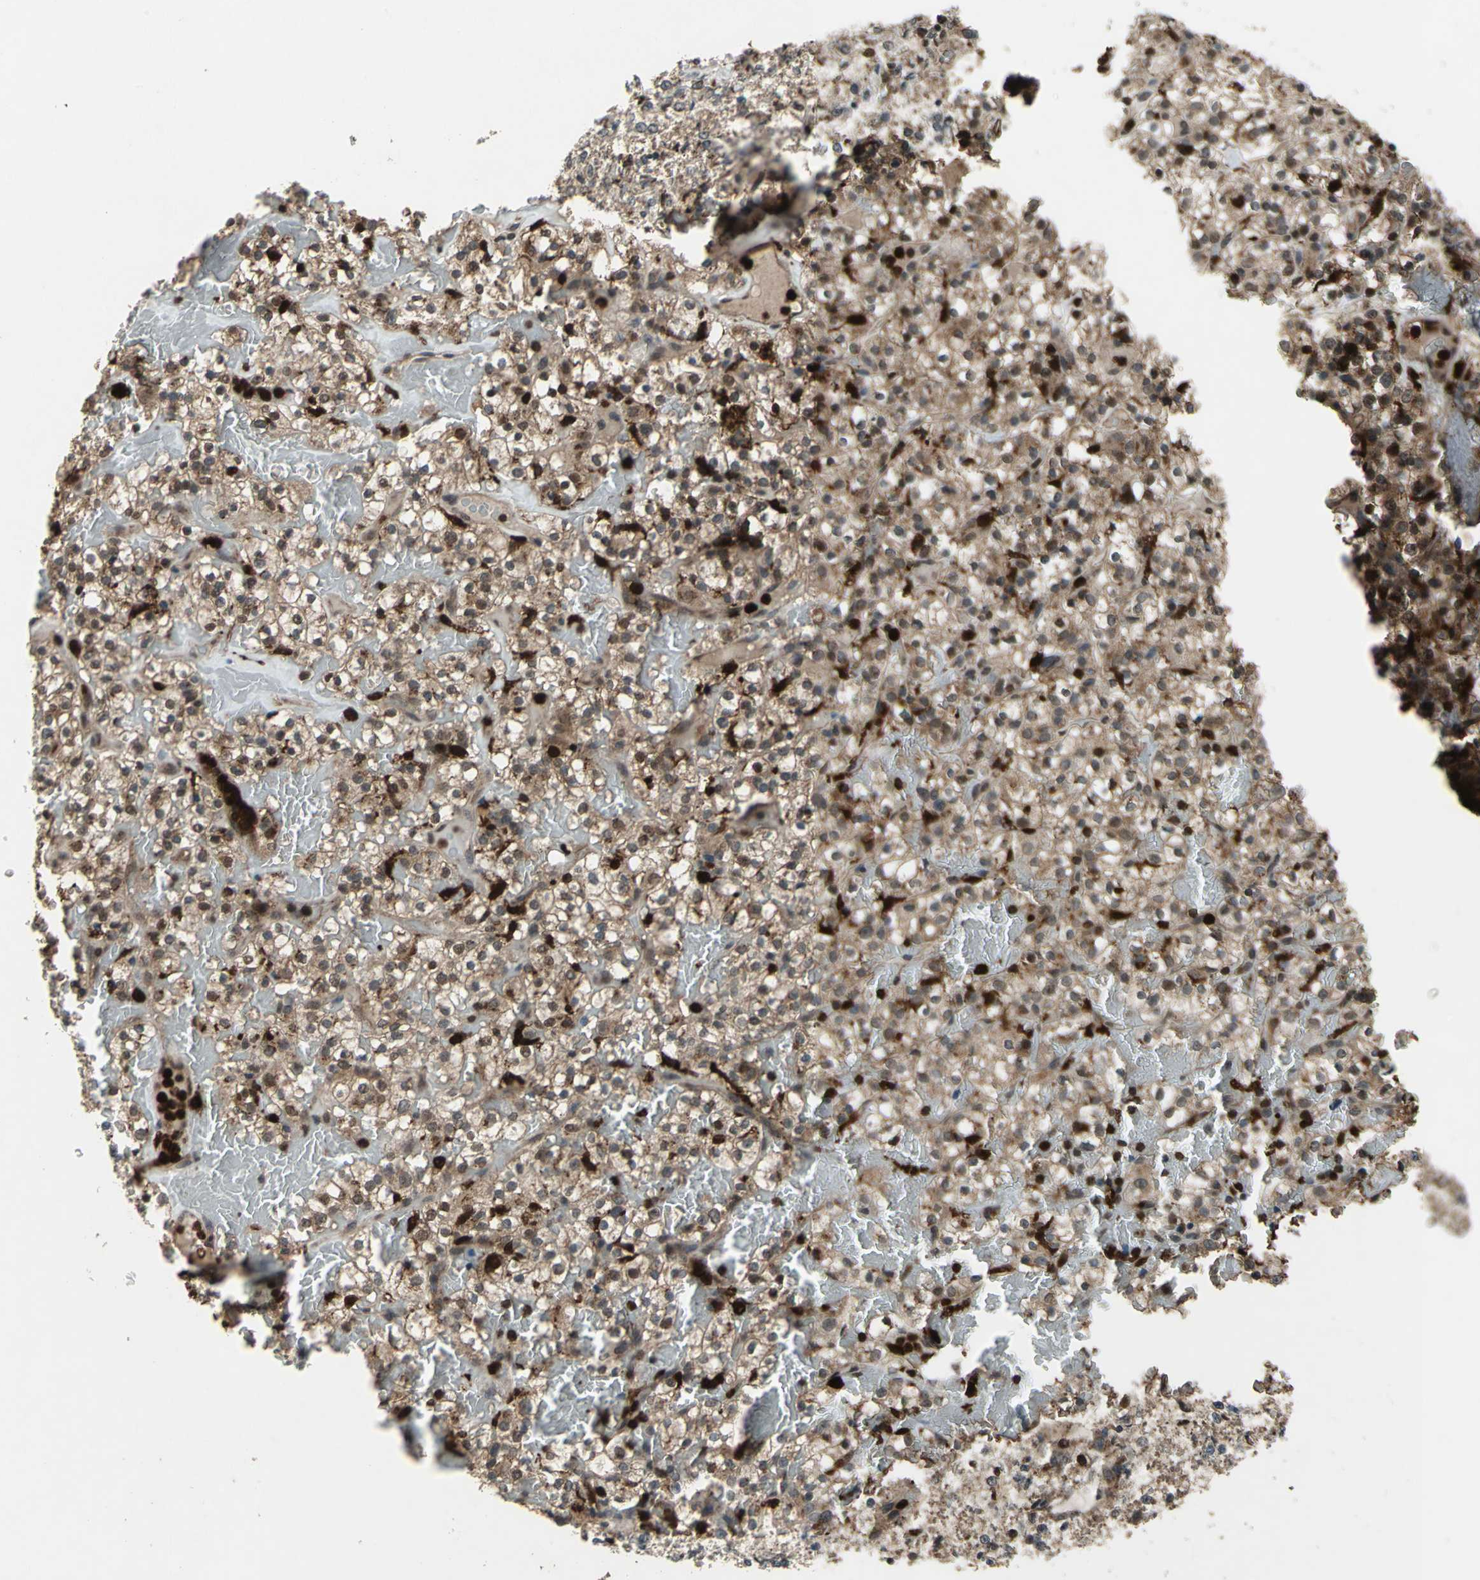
{"staining": {"intensity": "moderate", "quantity": ">75%", "location": "cytoplasmic/membranous"}, "tissue": "renal cancer", "cell_type": "Tumor cells", "image_type": "cancer", "snomed": [{"axis": "morphology", "description": "Normal tissue, NOS"}, {"axis": "morphology", "description": "Adenocarcinoma, NOS"}, {"axis": "topography", "description": "Kidney"}], "caption": "IHC of human renal cancer displays medium levels of moderate cytoplasmic/membranous staining in about >75% of tumor cells. (DAB (3,3'-diaminobenzidine) IHC, brown staining for protein, blue staining for nuclei).", "gene": "PYCARD", "patient": {"sex": "female", "age": 72}}